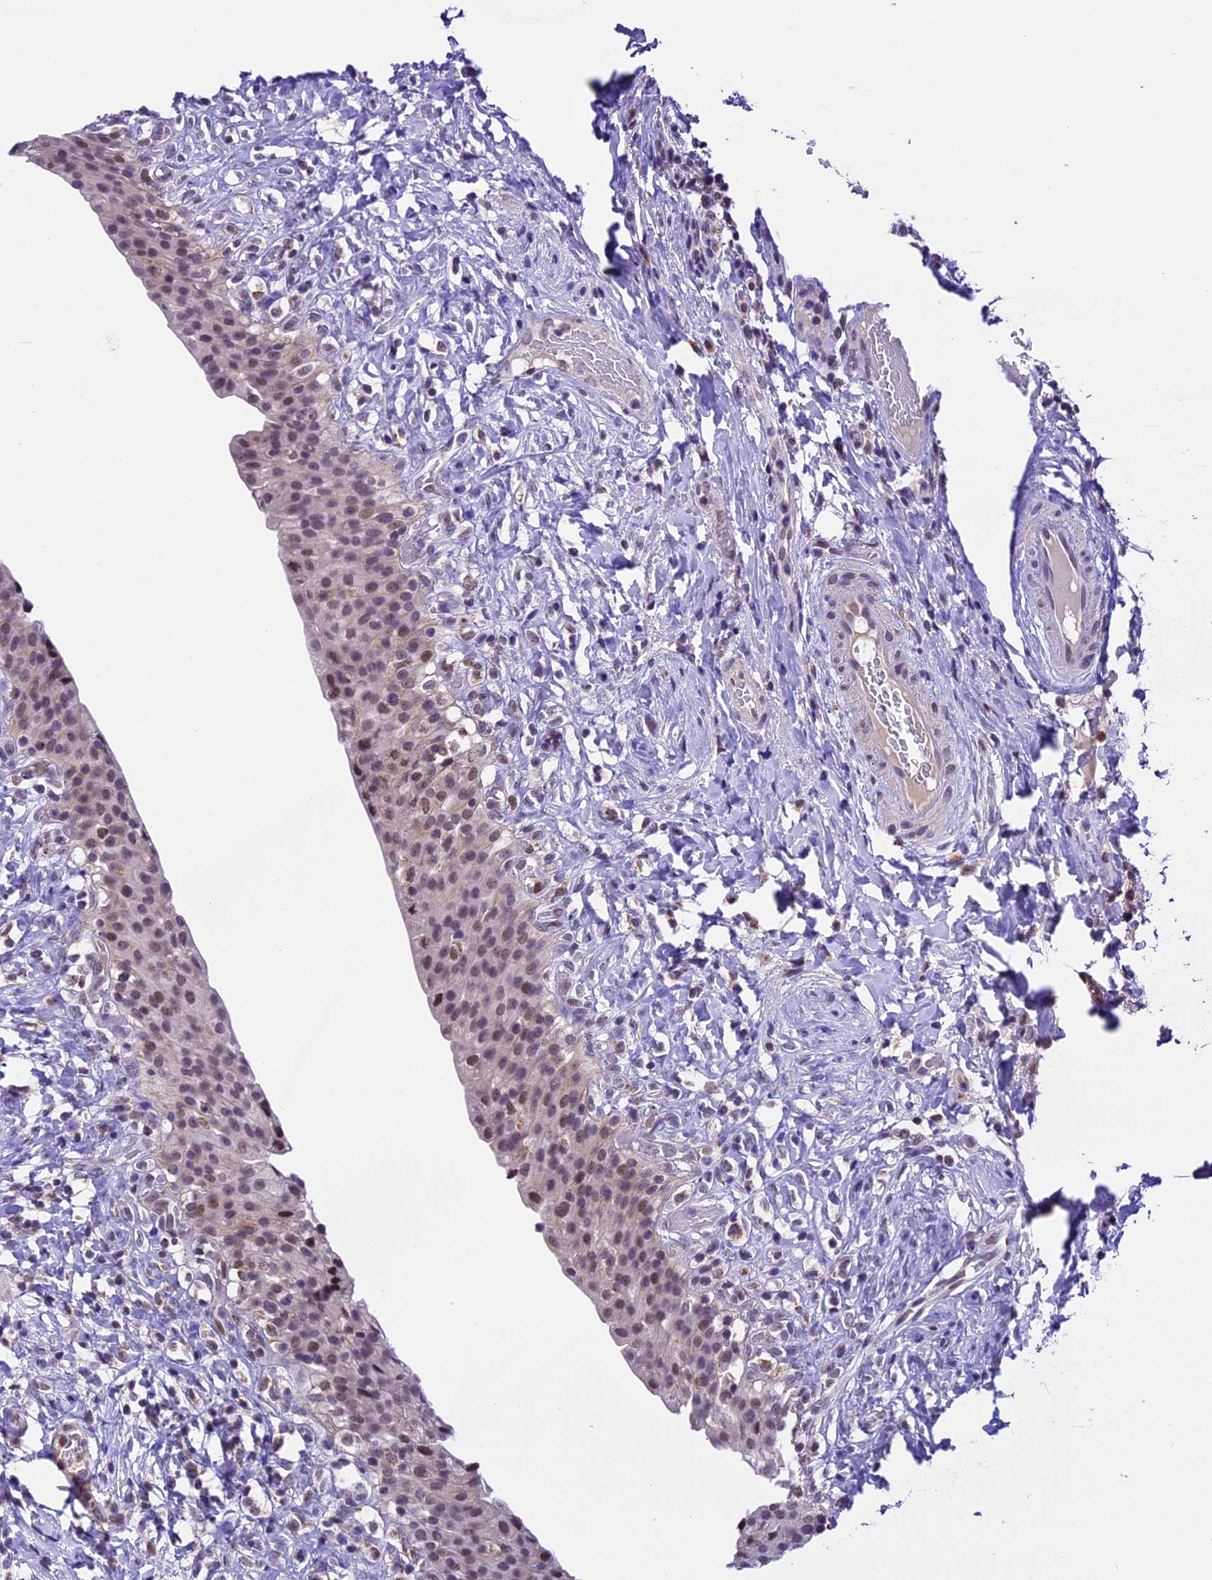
{"staining": {"intensity": "moderate", "quantity": "25%-75%", "location": "nuclear"}, "tissue": "urinary bladder", "cell_type": "Urothelial cells", "image_type": "normal", "snomed": [{"axis": "morphology", "description": "Normal tissue, NOS"}, {"axis": "morphology", "description": "Inflammation, NOS"}, {"axis": "topography", "description": "Urinary bladder"}], "caption": "High-power microscopy captured an immunohistochemistry (IHC) histopathology image of unremarkable urinary bladder, revealing moderate nuclear positivity in approximately 25%-75% of urothelial cells. Using DAB (brown) and hematoxylin (blue) stains, captured at high magnification using brightfield microscopy.", "gene": "CARS2", "patient": {"sex": "male", "age": 64}}